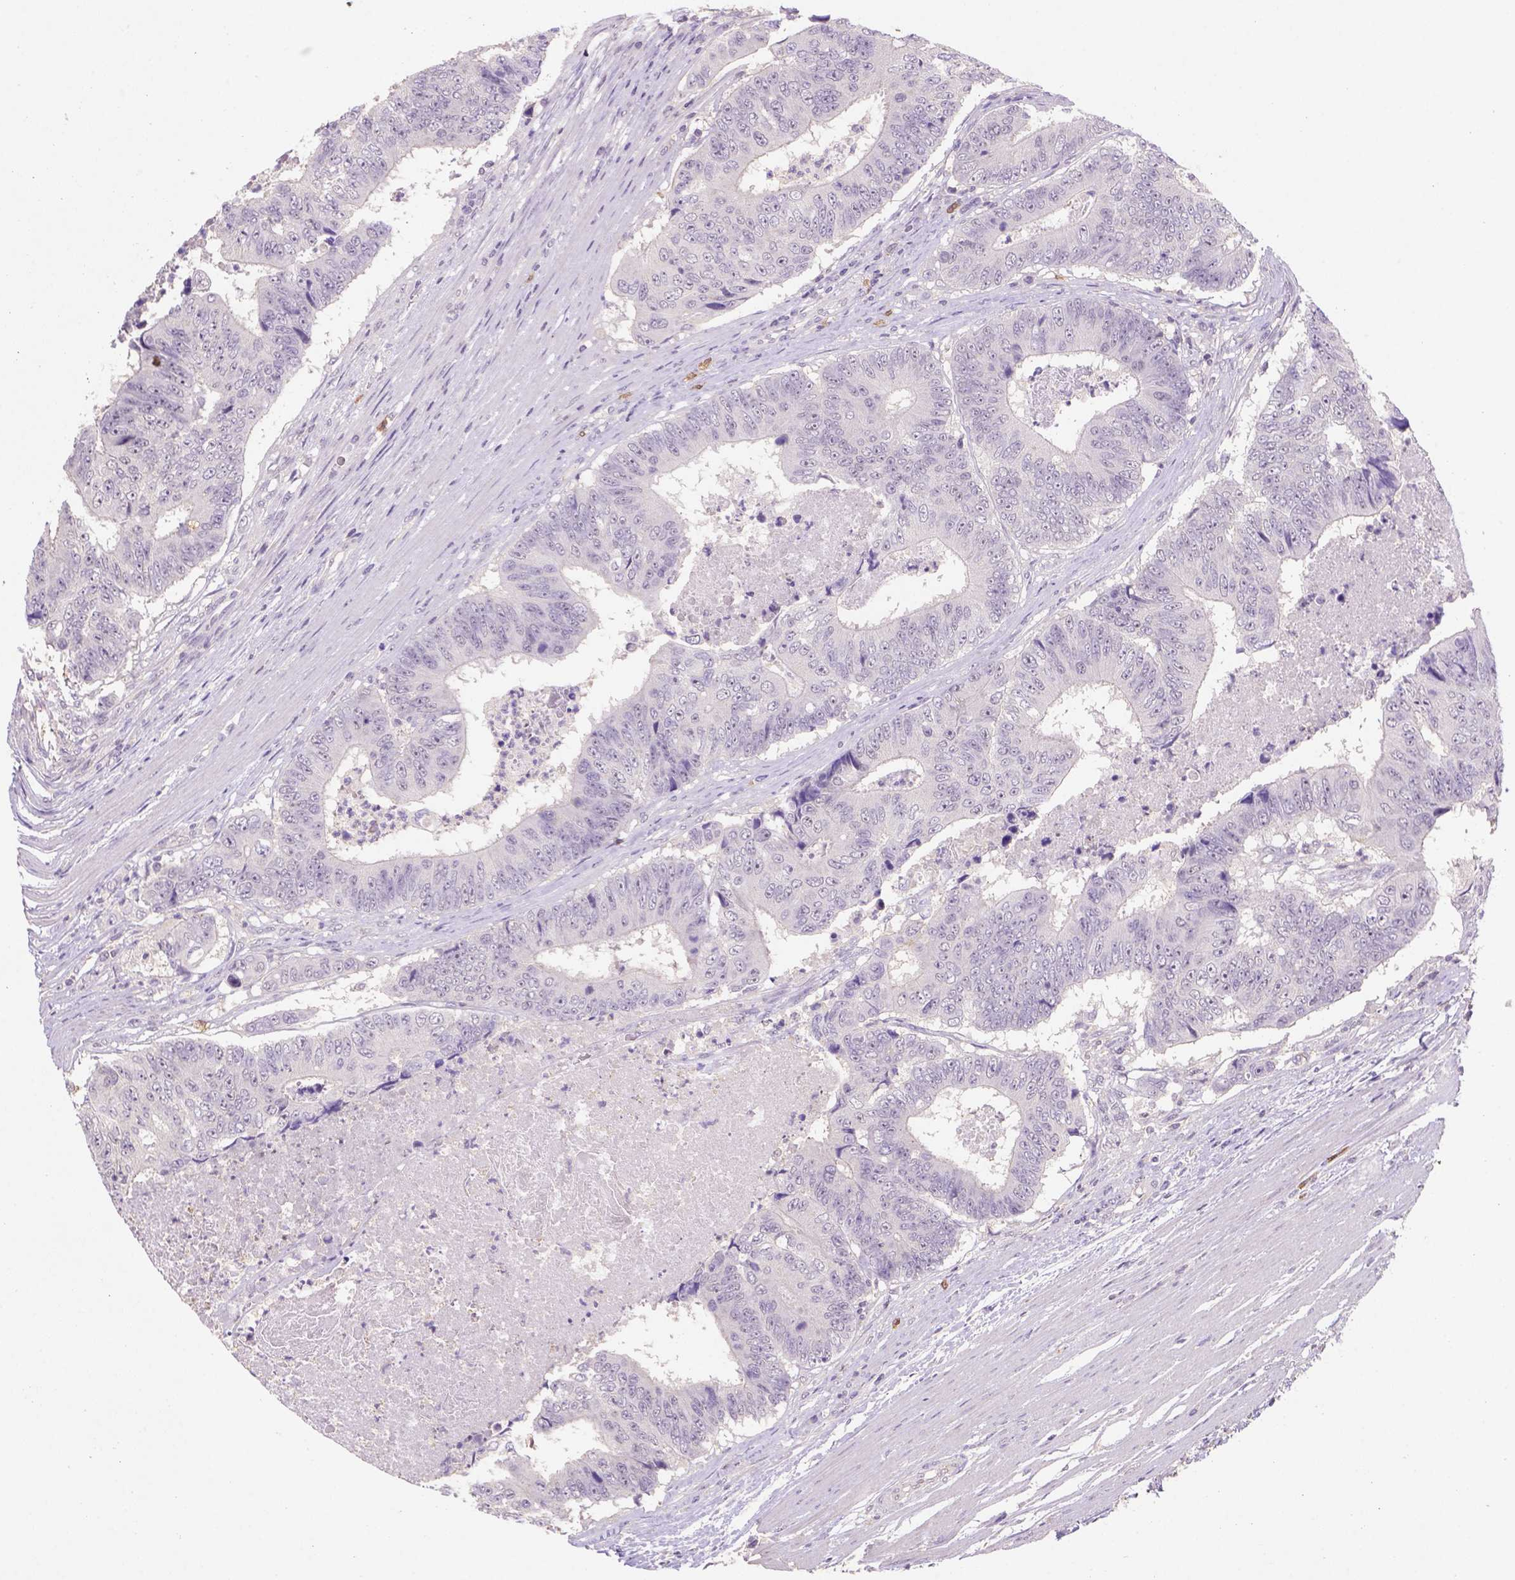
{"staining": {"intensity": "weak", "quantity": "<25%", "location": "nuclear"}, "tissue": "colorectal cancer", "cell_type": "Tumor cells", "image_type": "cancer", "snomed": [{"axis": "morphology", "description": "Adenocarcinoma, NOS"}, {"axis": "topography", "description": "Colon"}], "caption": "High magnification brightfield microscopy of colorectal cancer (adenocarcinoma) stained with DAB (brown) and counterstained with hematoxylin (blue): tumor cells show no significant expression.", "gene": "SCML4", "patient": {"sex": "female", "age": 48}}